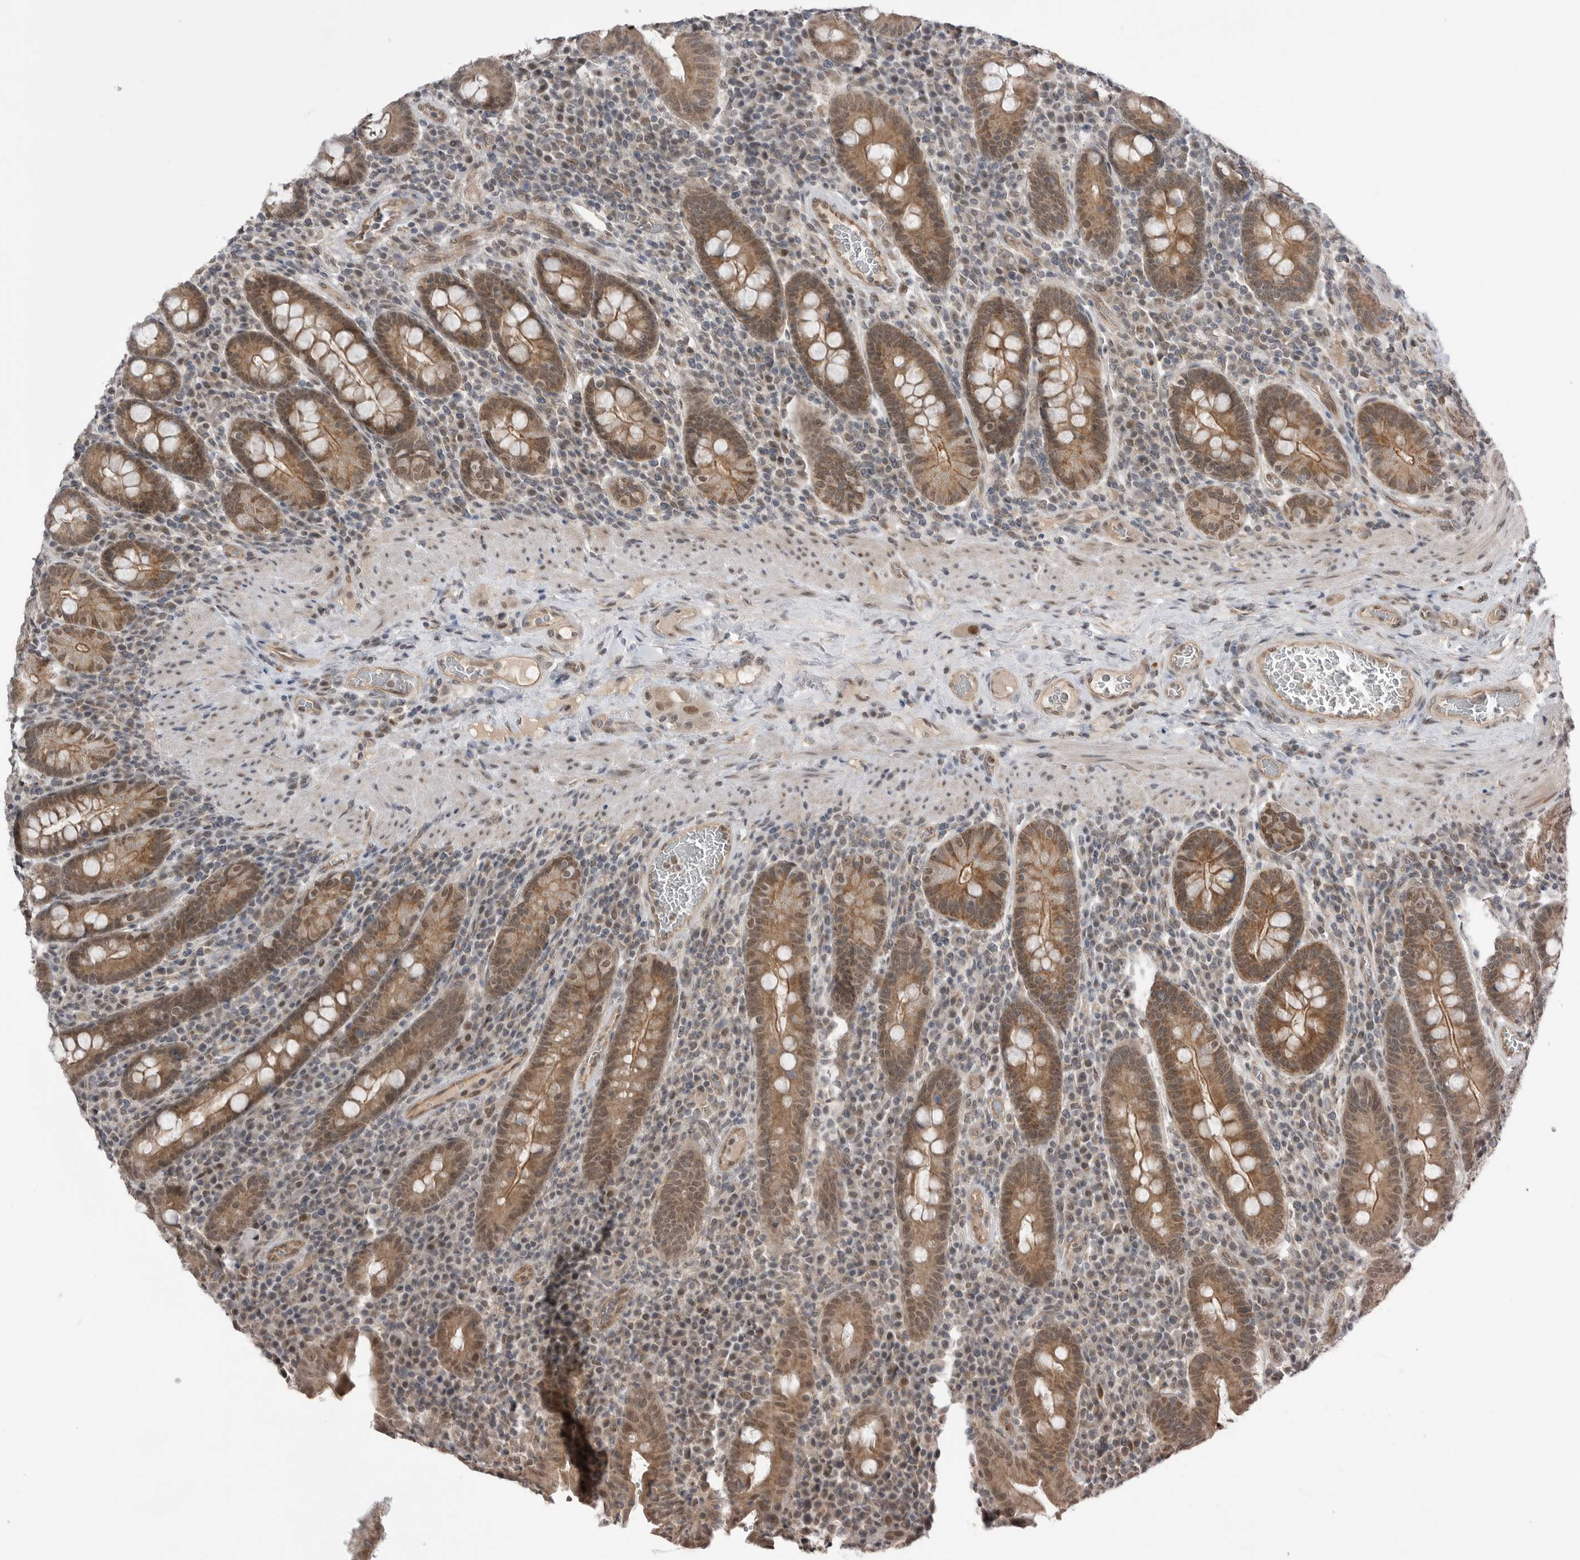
{"staining": {"intensity": "moderate", "quantity": ">75%", "location": "cytoplasmic/membranous"}, "tissue": "duodenum", "cell_type": "Glandular cells", "image_type": "normal", "snomed": [{"axis": "morphology", "description": "Normal tissue, NOS"}, {"axis": "morphology", "description": "Adenocarcinoma, NOS"}, {"axis": "topography", "description": "Pancreas"}, {"axis": "topography", "description": "Duodenum"}], "caption": "An image of human duodenum stained for a protein displays moderate cytoplasmic/membranous brown staining in glandular cells.", "gene": "NTAQ1", "patient": {"sex": "male", "age": 50}}